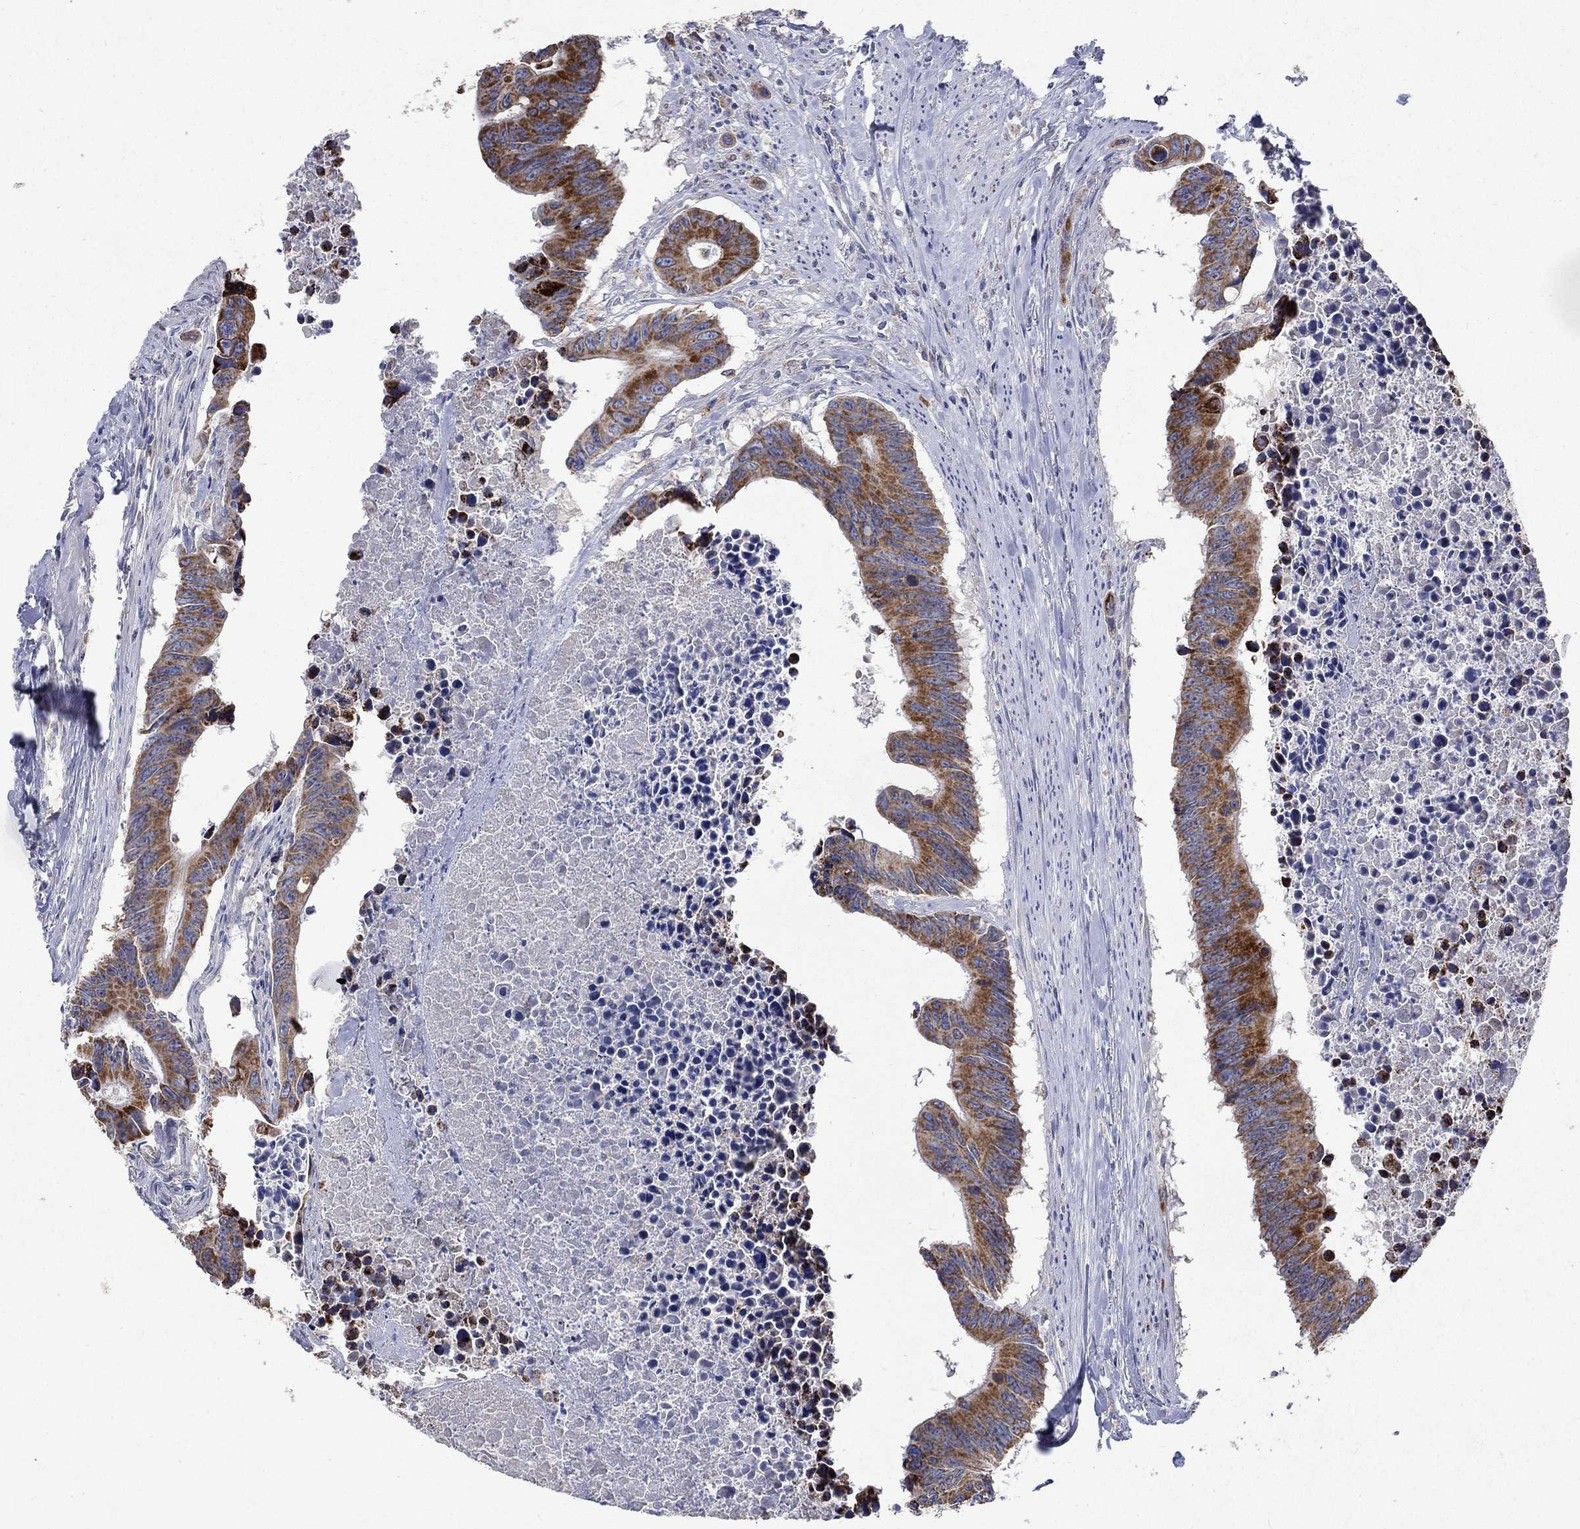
{"staining": {"intensity": "strong", "quantity": "25%-75%", "location": "cytoplasmic/membranous"}, "tissue": "colorectal cancer", "cell_type": "Tumor cells", "image_type": "cancer", "snomed": [{"axis": "morphology", "description": "Adenocarcinoma, NOS"}, {"axis": "topography", "description": "Colon"}], "caption": "Colorectal adenocarcinoma was stained to show a protein in brown. There is high levels of strong cytoplasmic/membranous staining in about 25%-75% of tumor cells.", "gene": "UGT8", "patient": {"sex": "female", "age": 87}}